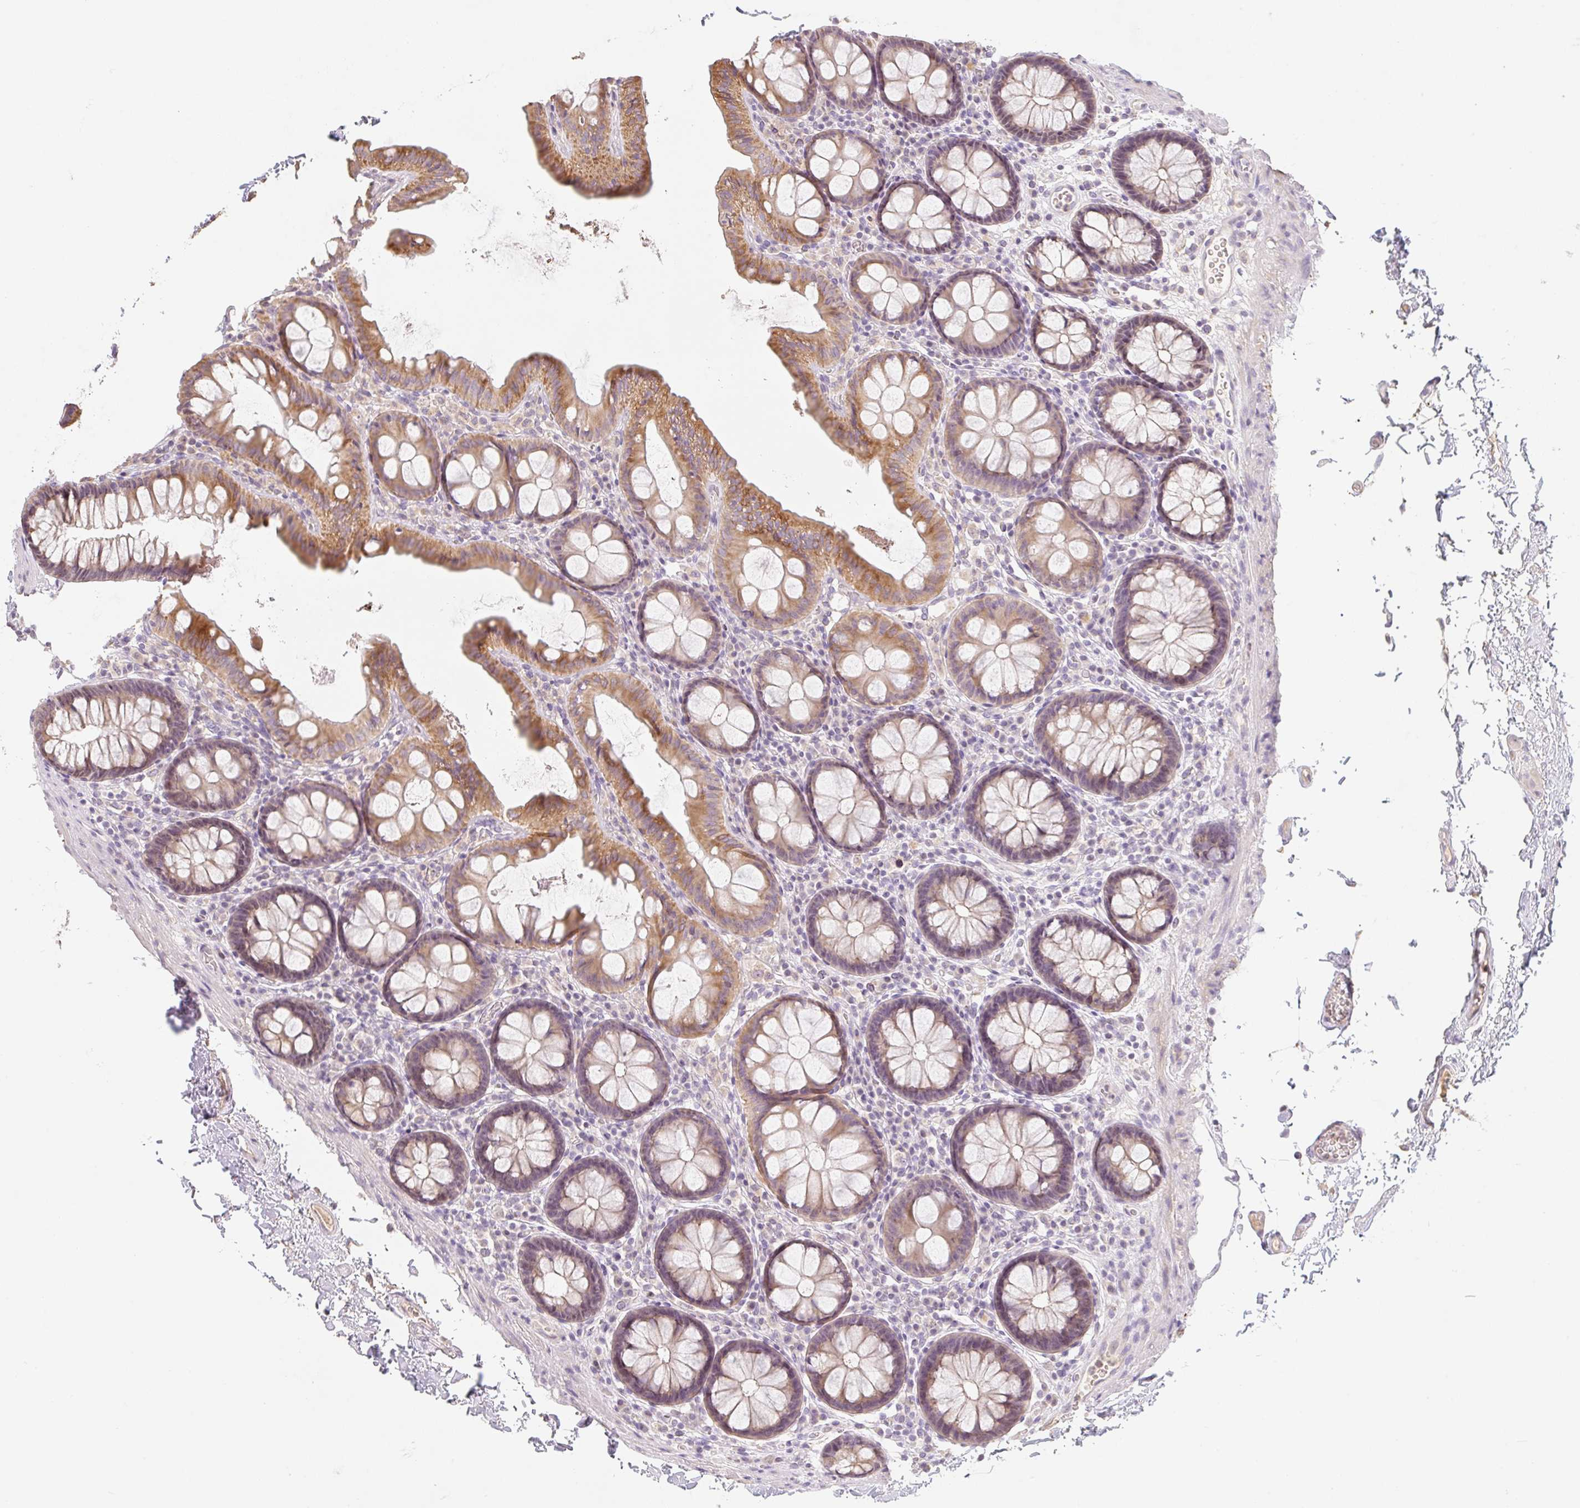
{"staining": {"intensity": "negative", "quantity": "none", "location": "none"}, "tissue": "colon", "cell_type": "Endothelial cells", "image_type": "normal", "snomed": [{"axis": "morphology", "description": "Normal tissue, NOS"}, {"axis": "topography", "description": "Colon"}, {"axis": "topography", "description": "Peripheral nerve tissue"}], "caption": "Micrograph shows no protein staining in endothelial cells of normal colon.", "gene": "MIA2", "patient": {"sex": "male", "age": 84}}